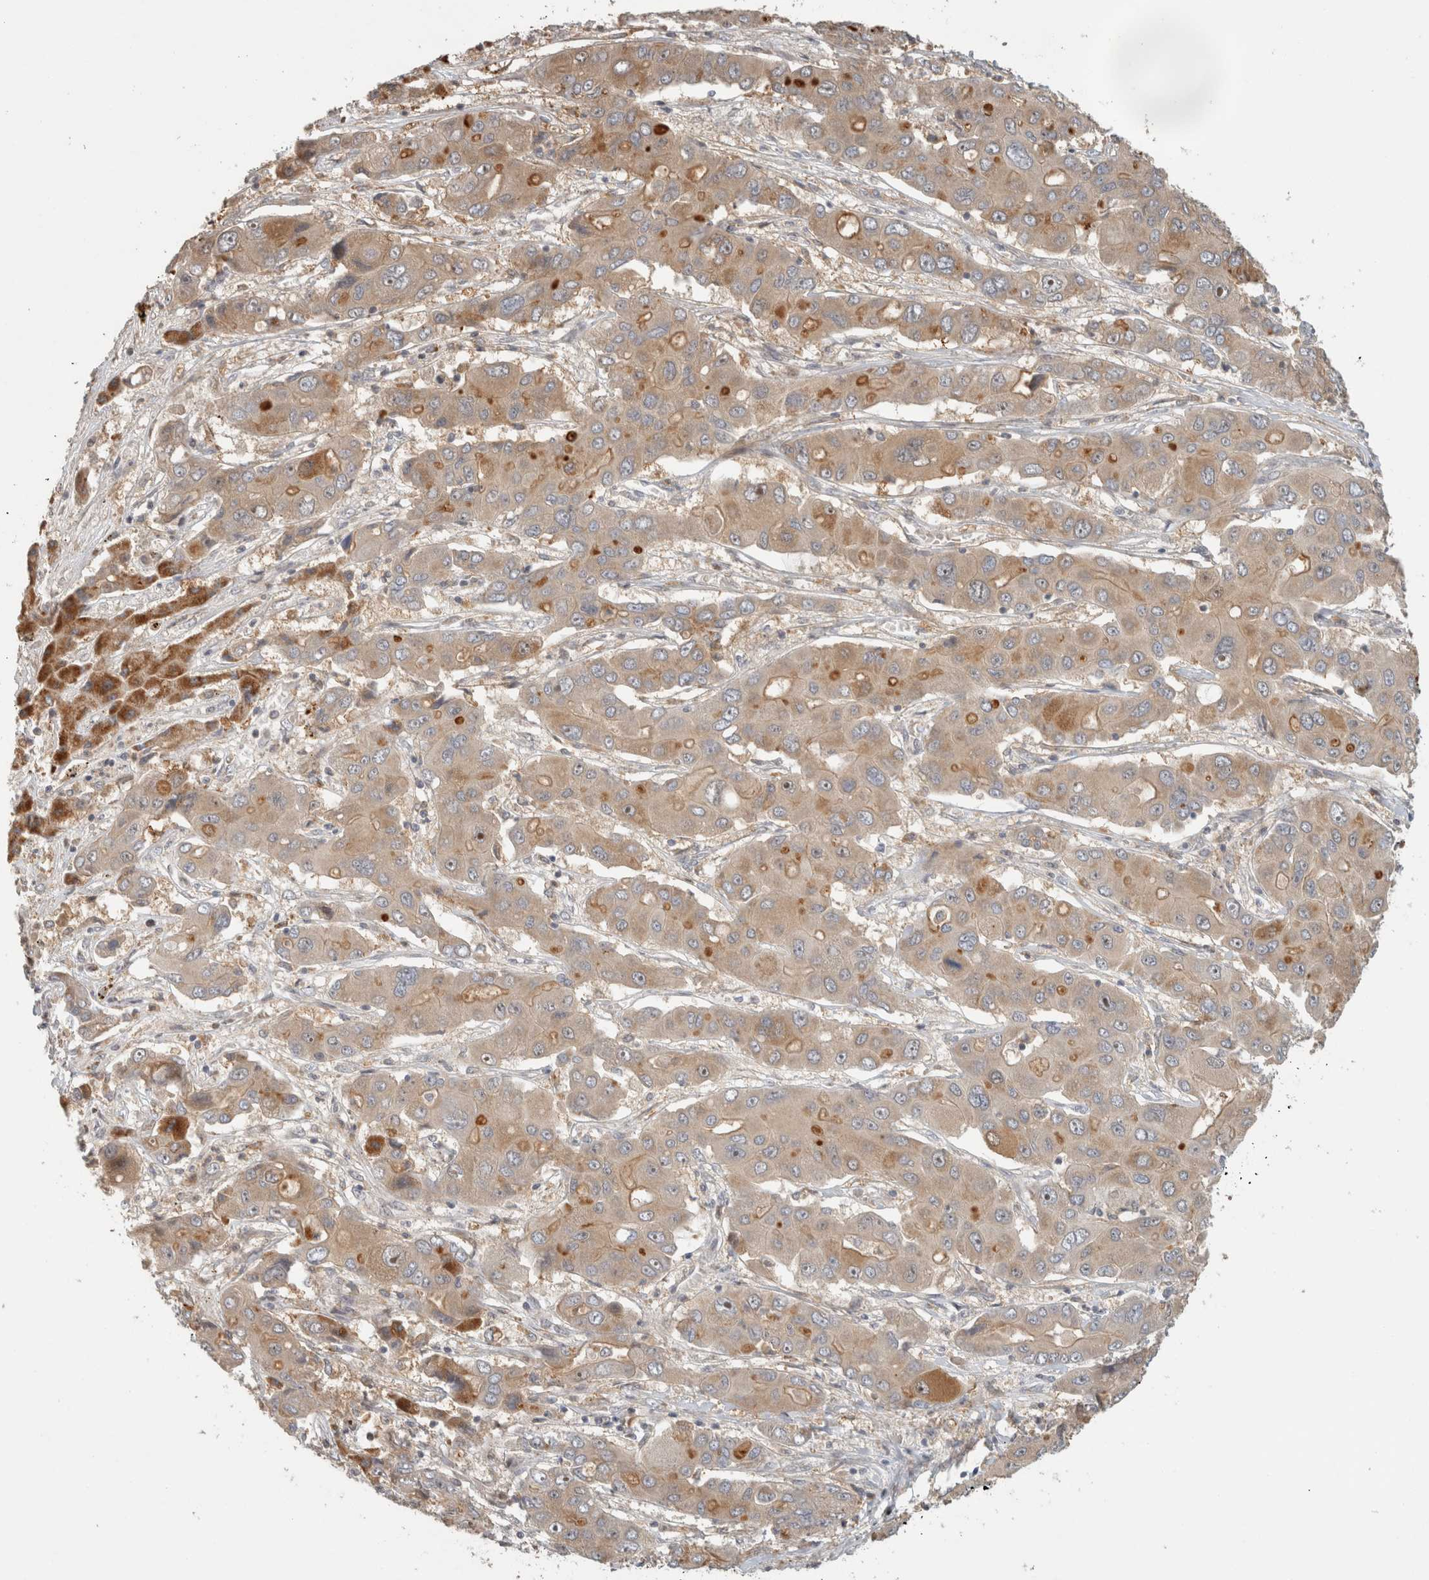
{"staining": {"intensity": "weak", "quantity": ">75%", "location": "cytoplasmic/membranous"}, "tissue": "liver cancer", "cell_type": "Tumor cells", "image_type": "cancer", "snomed": [{"axis": "morphology", "description": "Cholangiocarcinoma"}, {"axis": "topography", "description": "Liver"}], "caption": "Protein expression analysis of human cholangiocarcinoma (liver) reveals weak cytoplasmic/membranous staining in about >75% of tumor cells.", "gene": "SIPA1L2", "patient": {"sex": "male", "age": 67}}